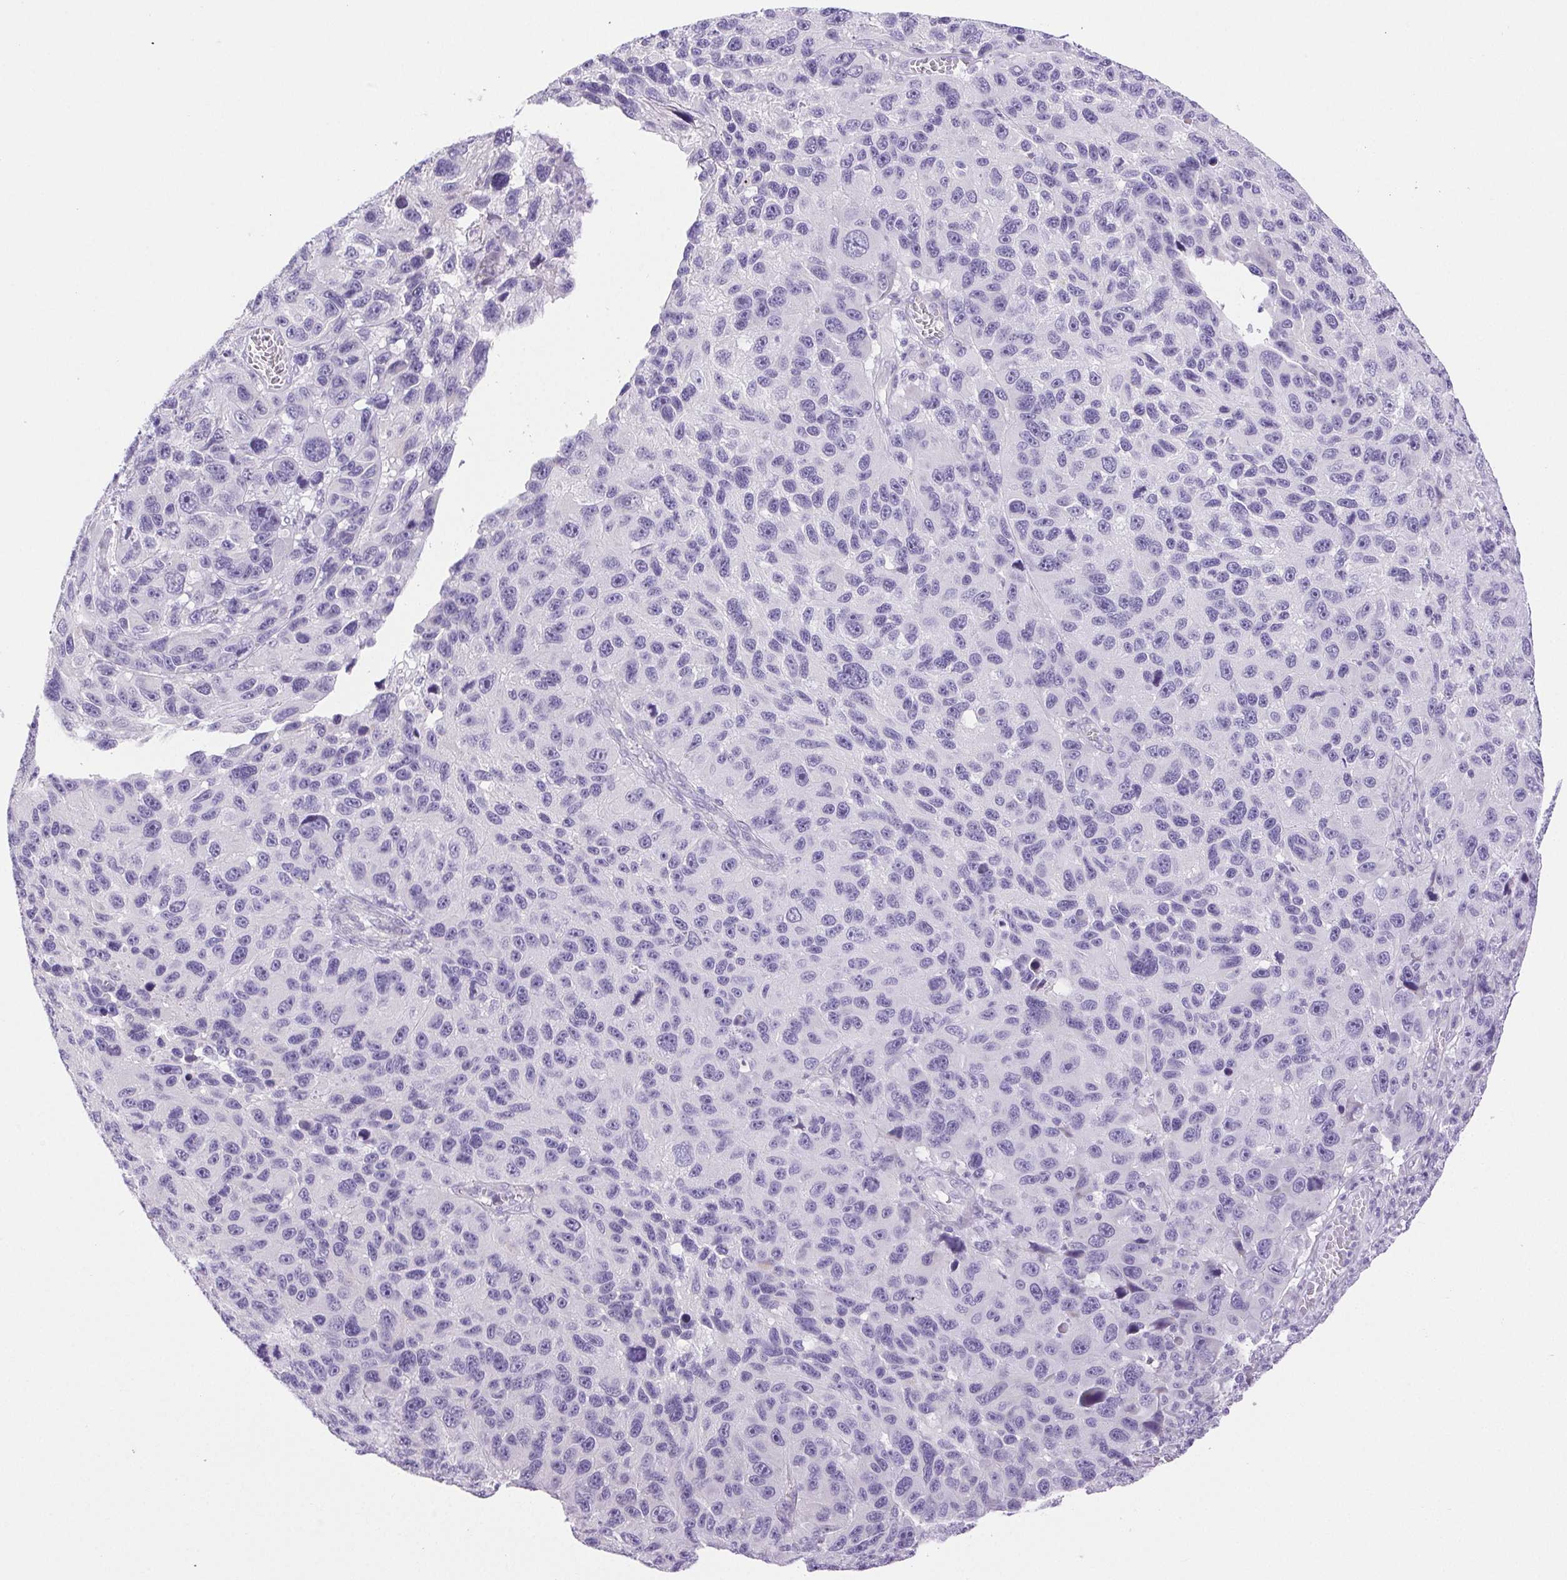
{"staining": {"intensity": "negative", "quantity": "none", "location": "none"}, "tissue": "melanoma", "cell_type": "Tumor cells", "image_type": "cancer", "snomed": [{"axis": "morphology", "description": "Malignant melanoma, NOS"}, {"axis": "topography", "description": "Skin"}], "caption": "This is an immunohistochemistry (IHC) micrograph of malignant melanoma. There is no positivity in tumor cells.", "gene": "PAPPA2", "patient": {"sex": "male", "age": 53}}